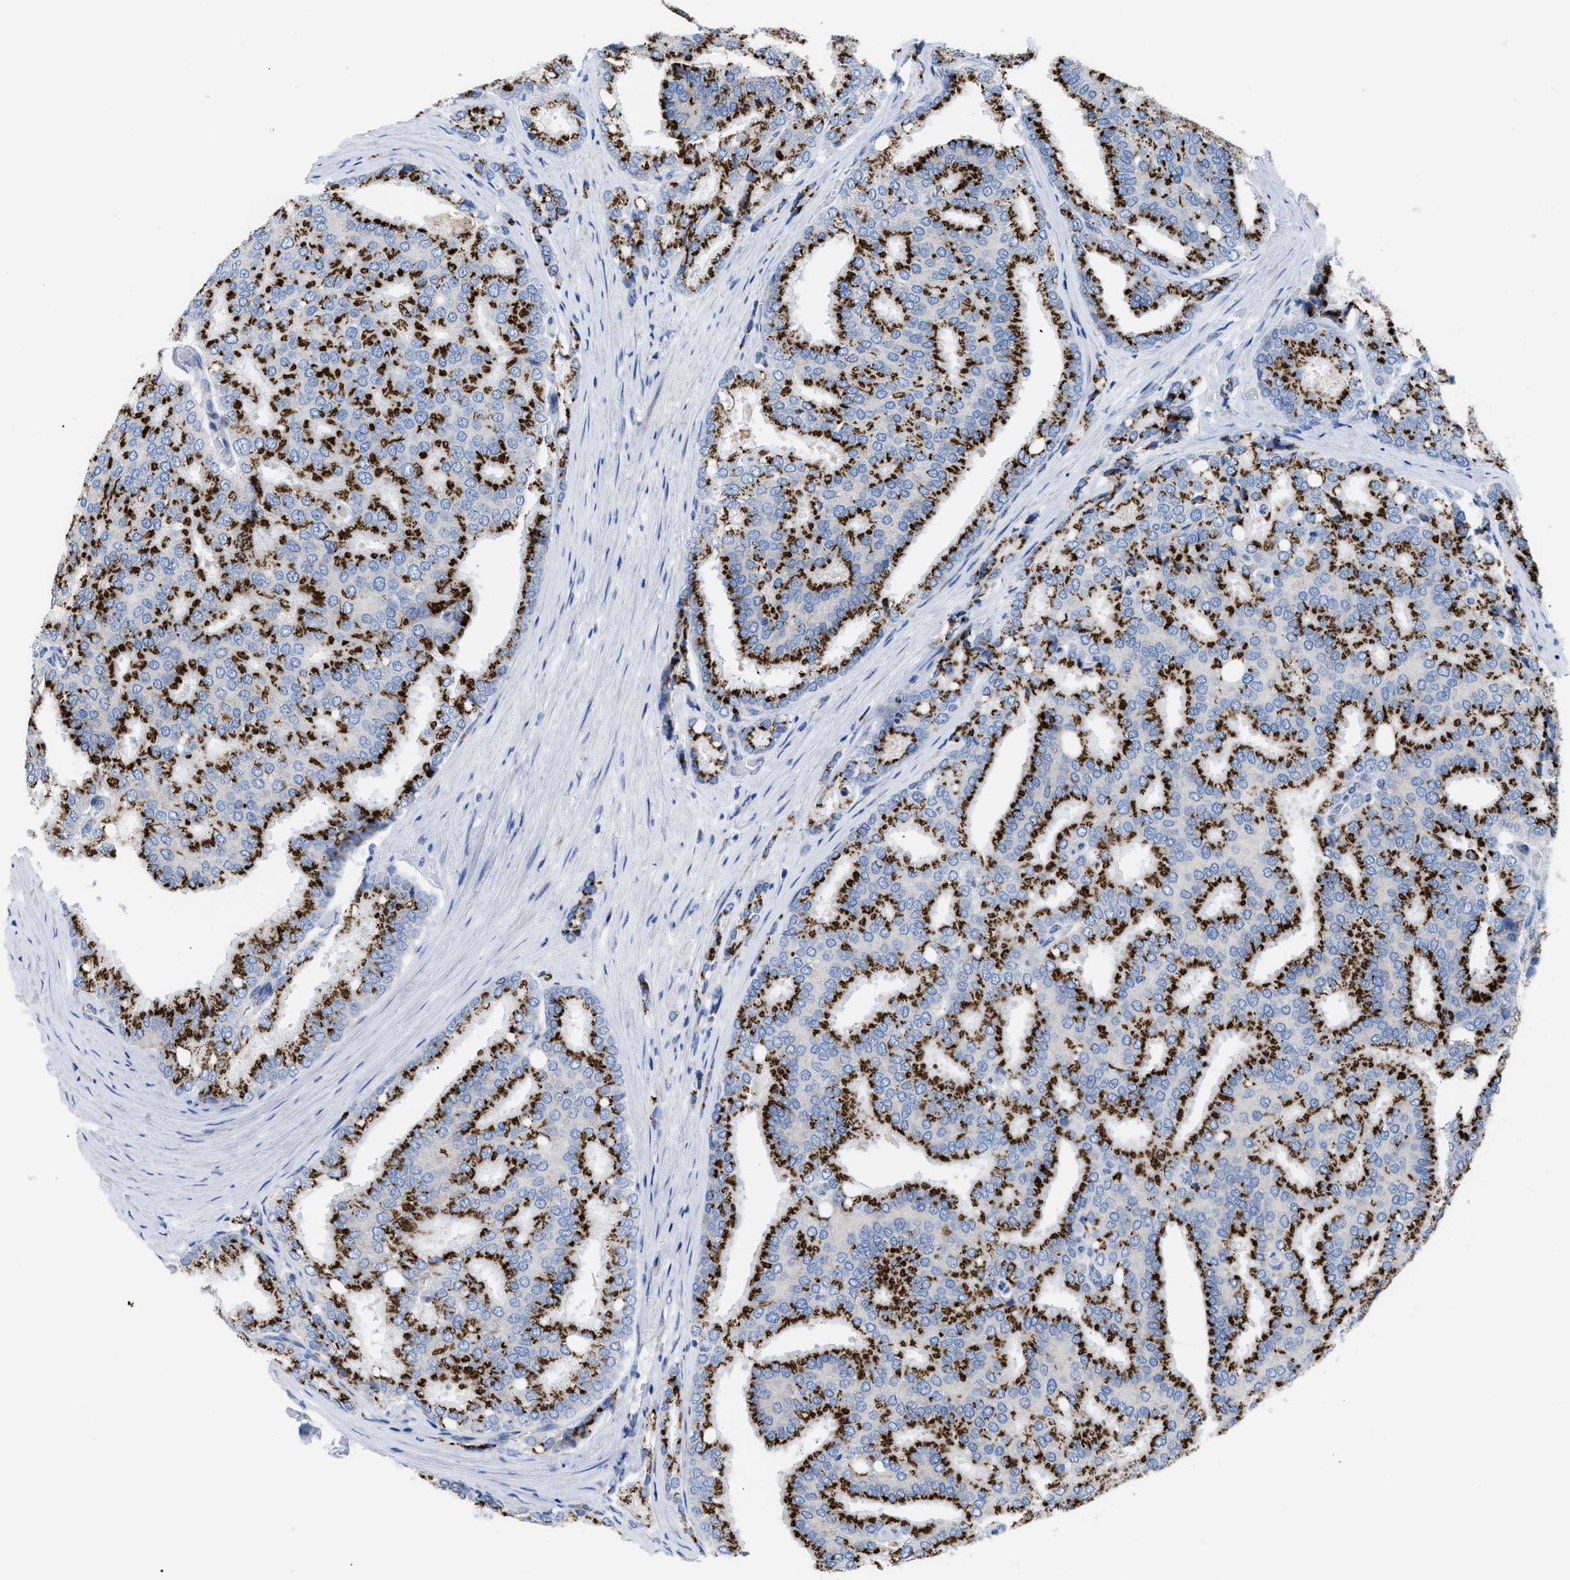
{"staining": {"intensity": "strong", "quantity": ">75%", "location": "cytoplasmic/membranous"}, "tissue": "prostate cancer", "cell_type": "Tumor cells", "image_type": "cancer", "snomed": [{"axis": "morphology", "description": "Adenocarcinoma, High grade"}, {"axis": "topography", "description": "Prostate"}], "caption": "This is a micrograph of immunohistochemistry (IHC) staining of prostate adenocarcinoma (high-grade), which shows strong expression in the cytoplasmic/membranous of tumor cells.", "gene": "TMEM17", "patient": {"sex": "male", "age": 50}}